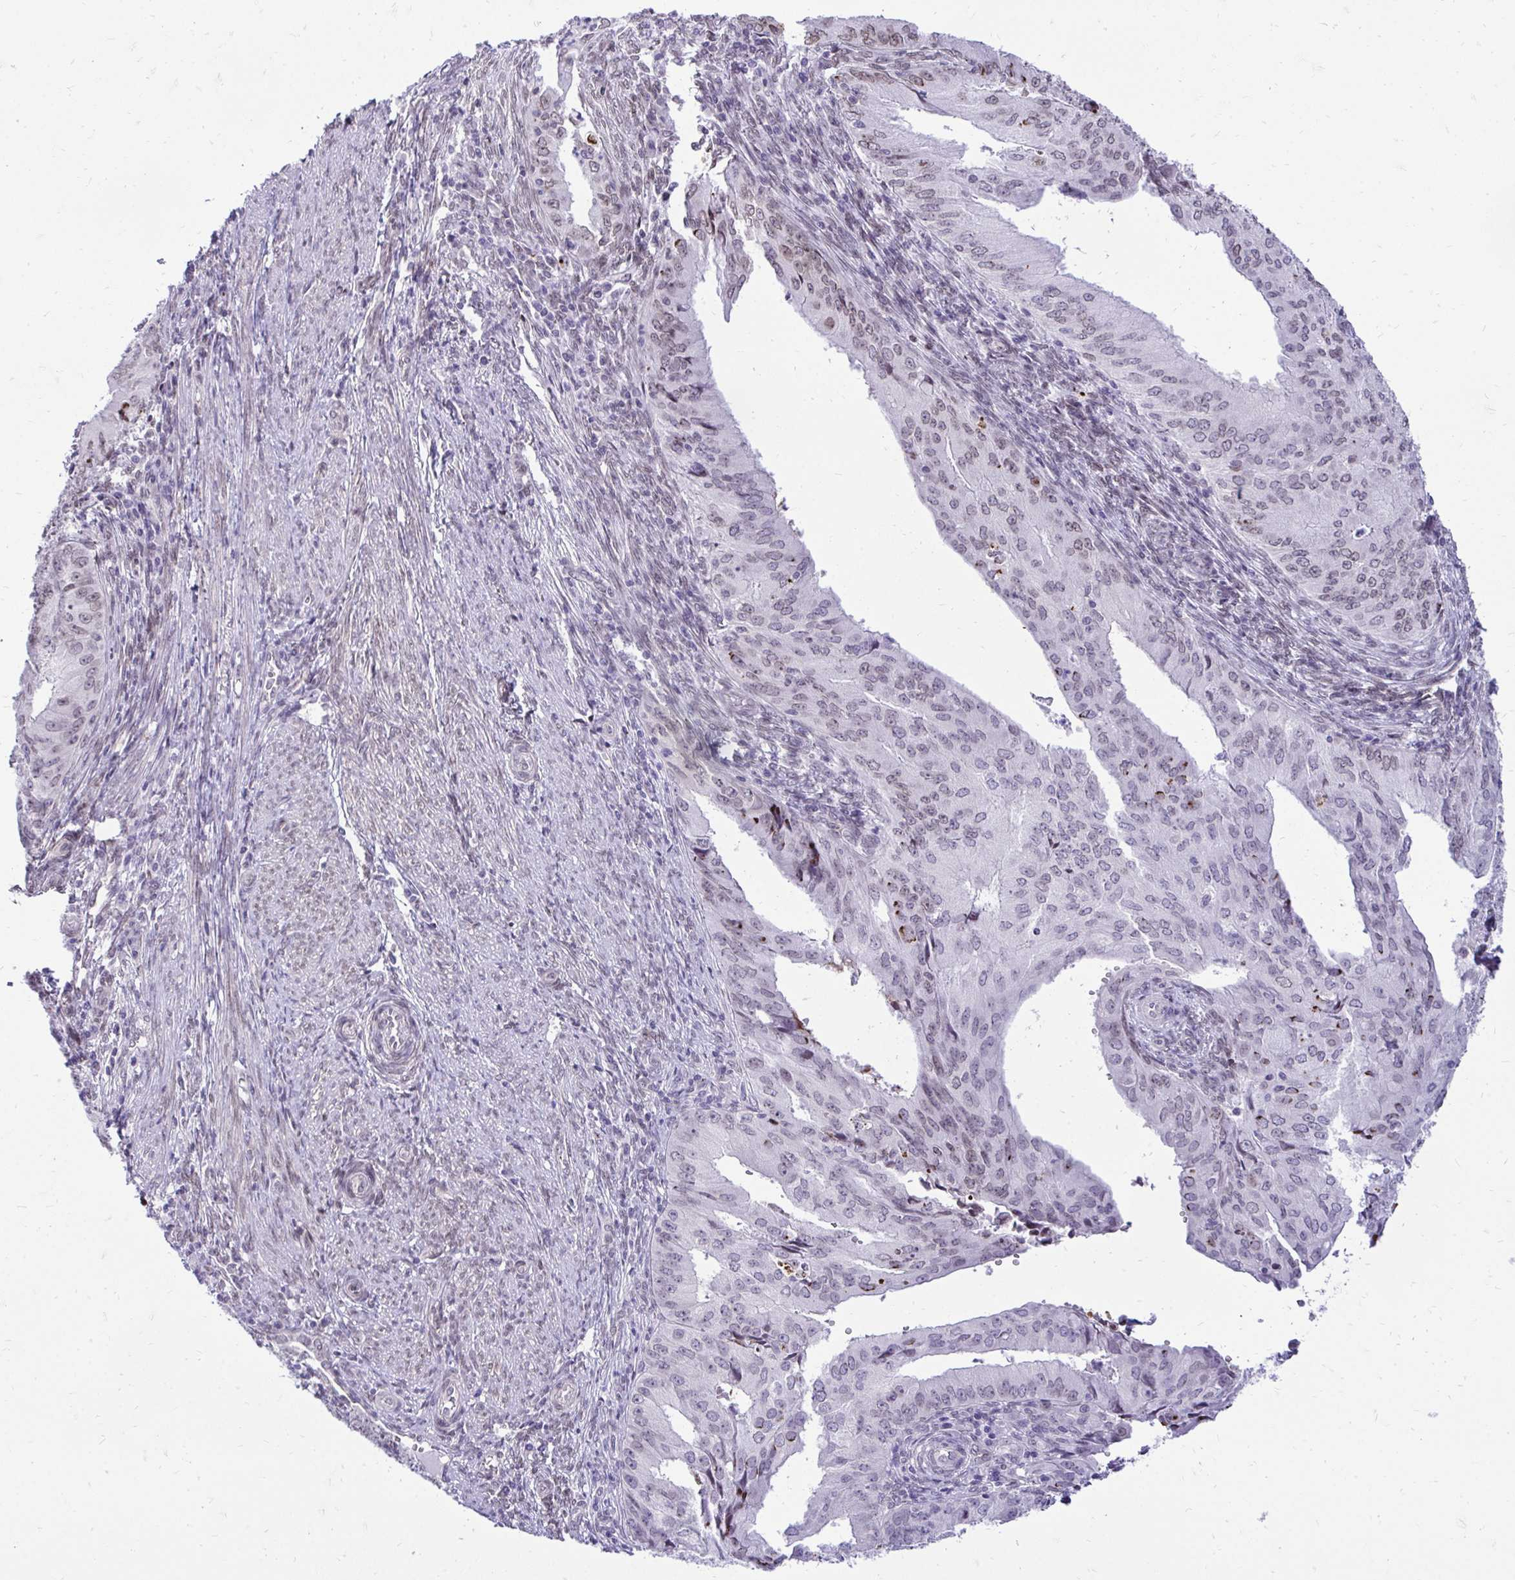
{"staining": {"intensity": "weak", "quantity": "25%-75%", "location": "cytoplasmic/membranous,nuclear"}, "tissue": "endometrial cancer", "cell_type": "Tumor cells", "image_type": "cancer", "snomed": [{"axis": "morphology", "description": "Adenocarcinoma, NOS"}, {"axis": "topography", "description": "Endometrium"}], "caption": "Endometrial cancer (adenocarcinoma) tissue shows weak cytoplasmic/membranous and nuclear staining in approximately 25%-75% of tumor cells, visualized by immunohistochemistry.", "gene": "BANF1", "patient": {"sex": "female", "age": 50}}